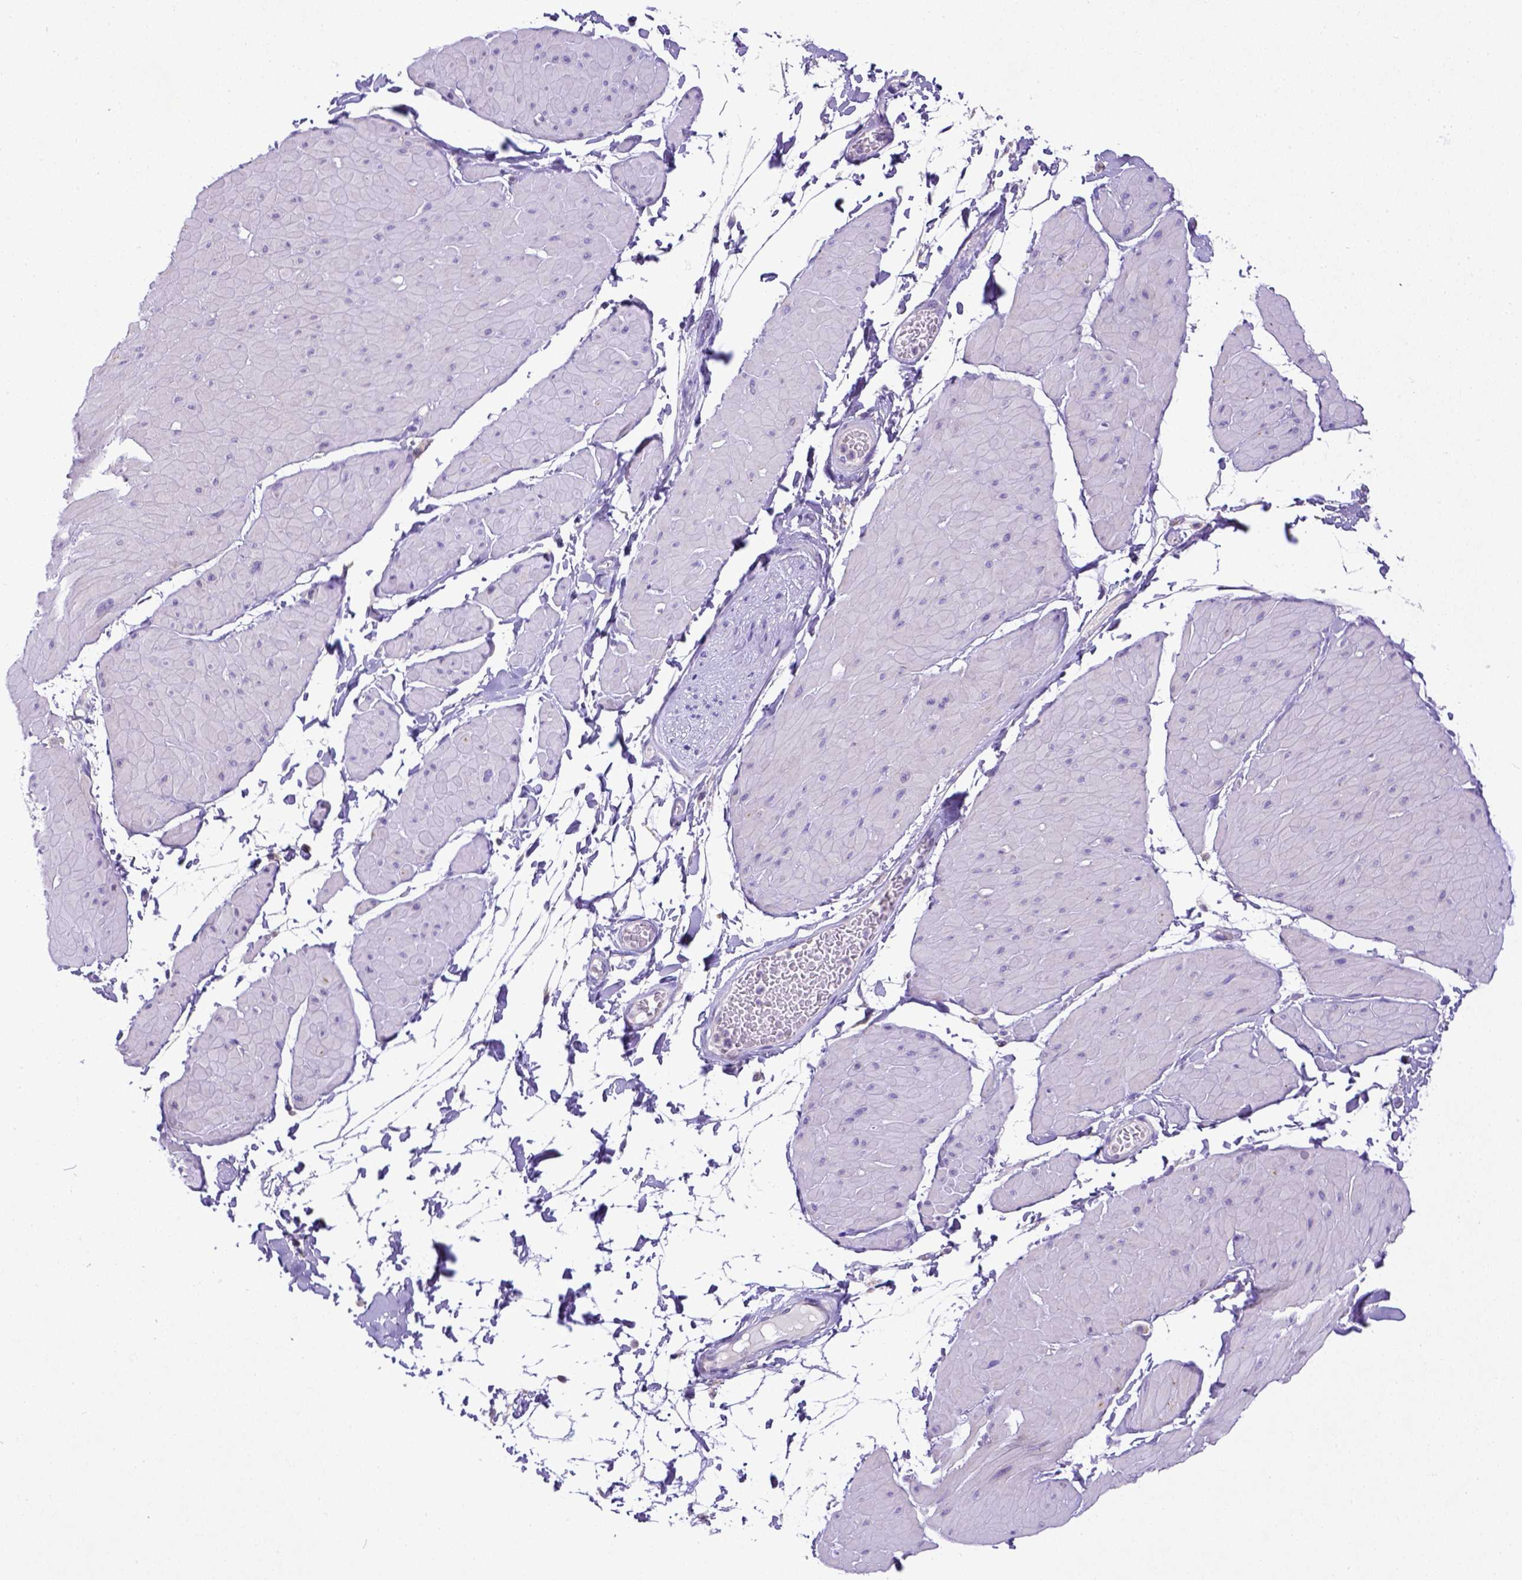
{"staining": {"intensity": "negative", "quantity": "none", "location": "none"}, "tissue": "adipose tissue", "cell_type": "Adipocytes", "image_type": "normal", "snomed": [{"axis": "morphology", "description": "Normal tissue, NOS"}, {"axis": "topography", "description": "Smooth muscle"}, {"axis": "topography", "description": "Peripheral nerve tissue"}], "caption": "High power microscopy histopathology image of an immunohistochemistry (IHC) histopathology image of benign adipose tissue, revealing no significant positivity in adipocytes. (DAB immunohistochemistry visualized using brightfield microscopy, high magnification).", "gene": "CD40", "patient": {"sex": "male", "age": 58}}